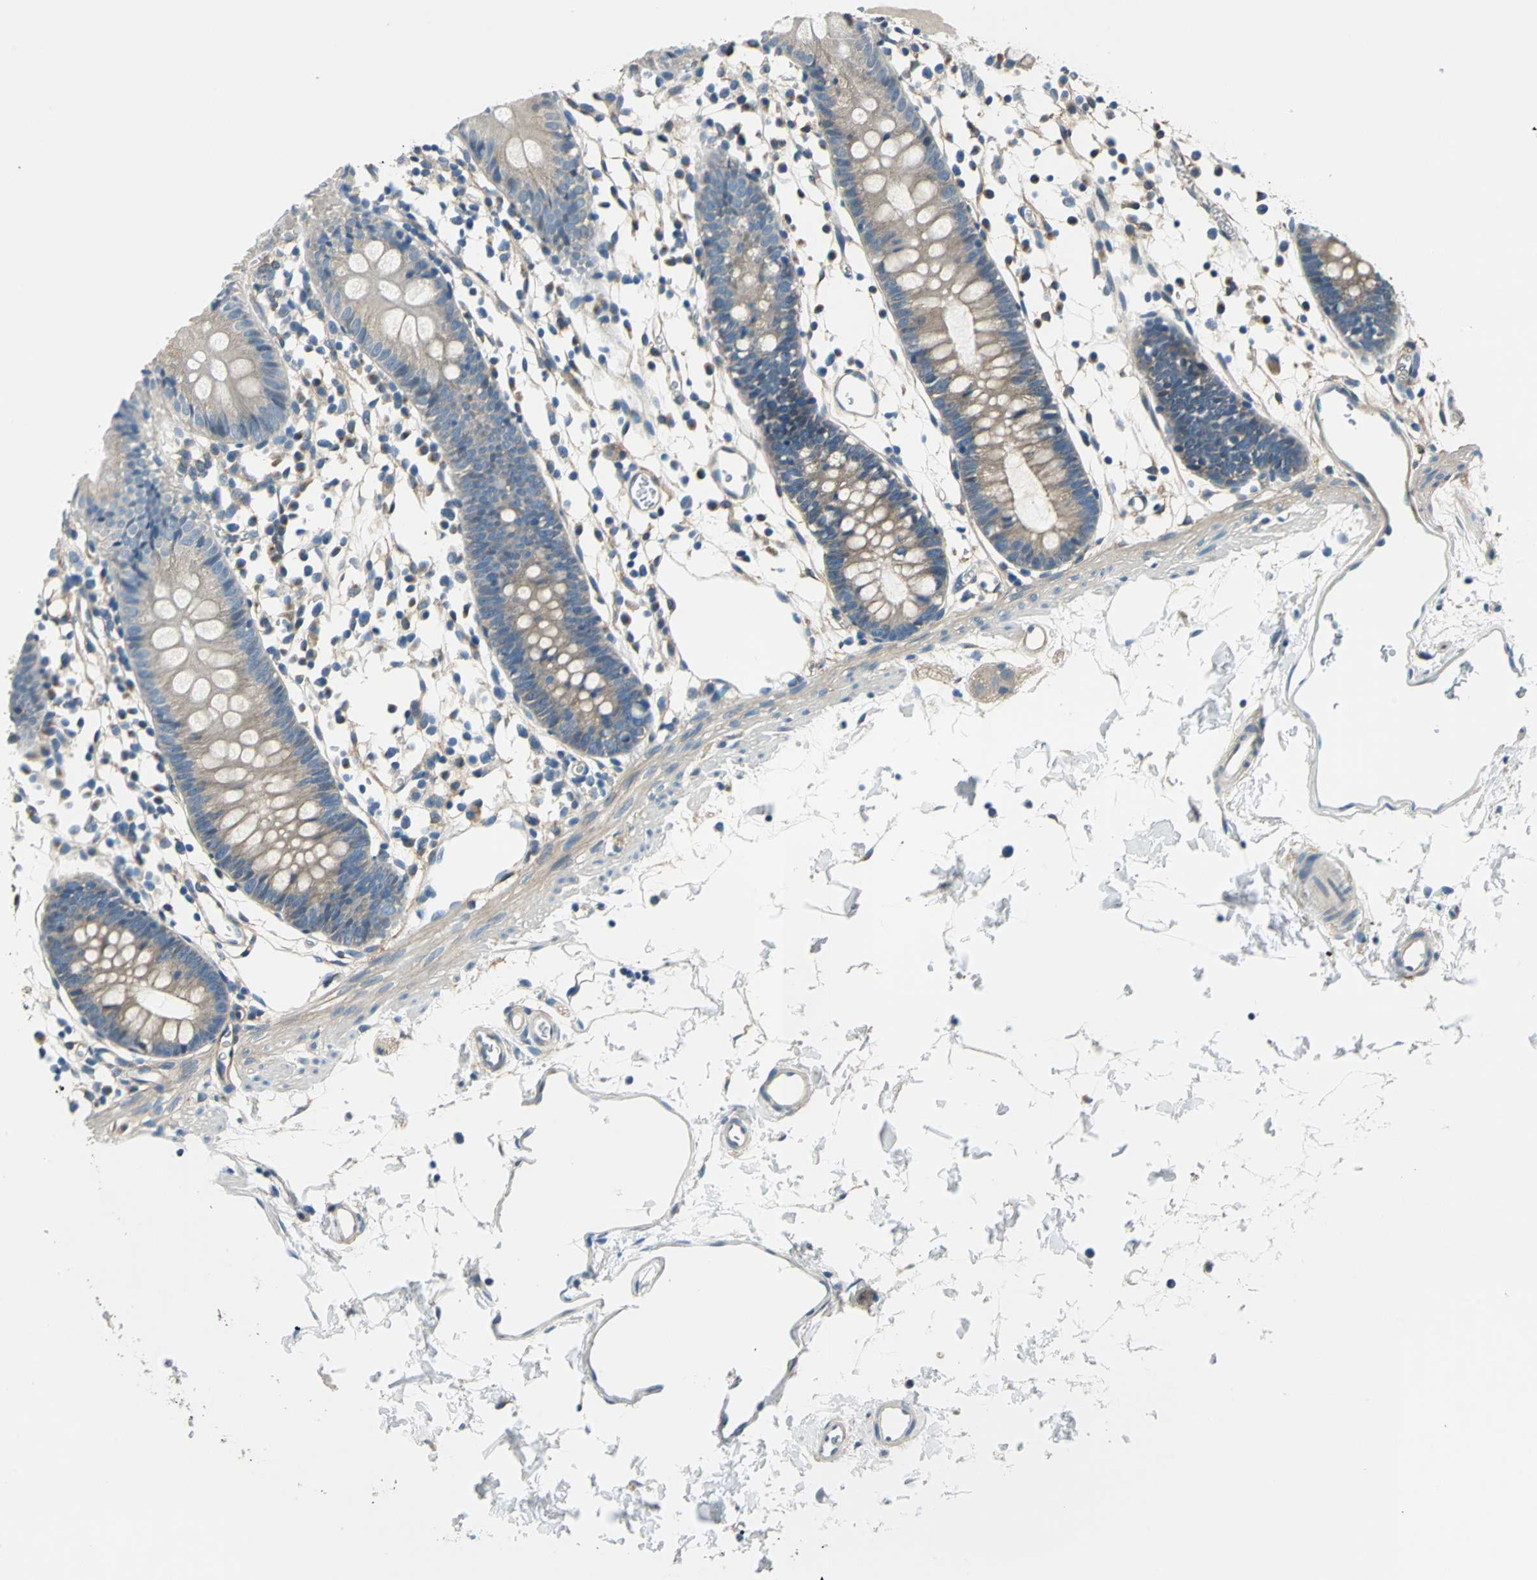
{"staining": {"intensity": "negative", "quantity": "none", "location": "none"}, "tissue": "colon", "cell_type": "Endothelial cells", "image_type": "normal", "snomed": [{"axis": "morphology", "description": "Normal tissue, NOS"}, {"axis": "topography", "description": "Colon"}], "caption": "Image shows no significant protein expression in endothelial cells of normal colon.", "gene": "CDC42EP1", "patient": {"sex": "male", "age": 14}}